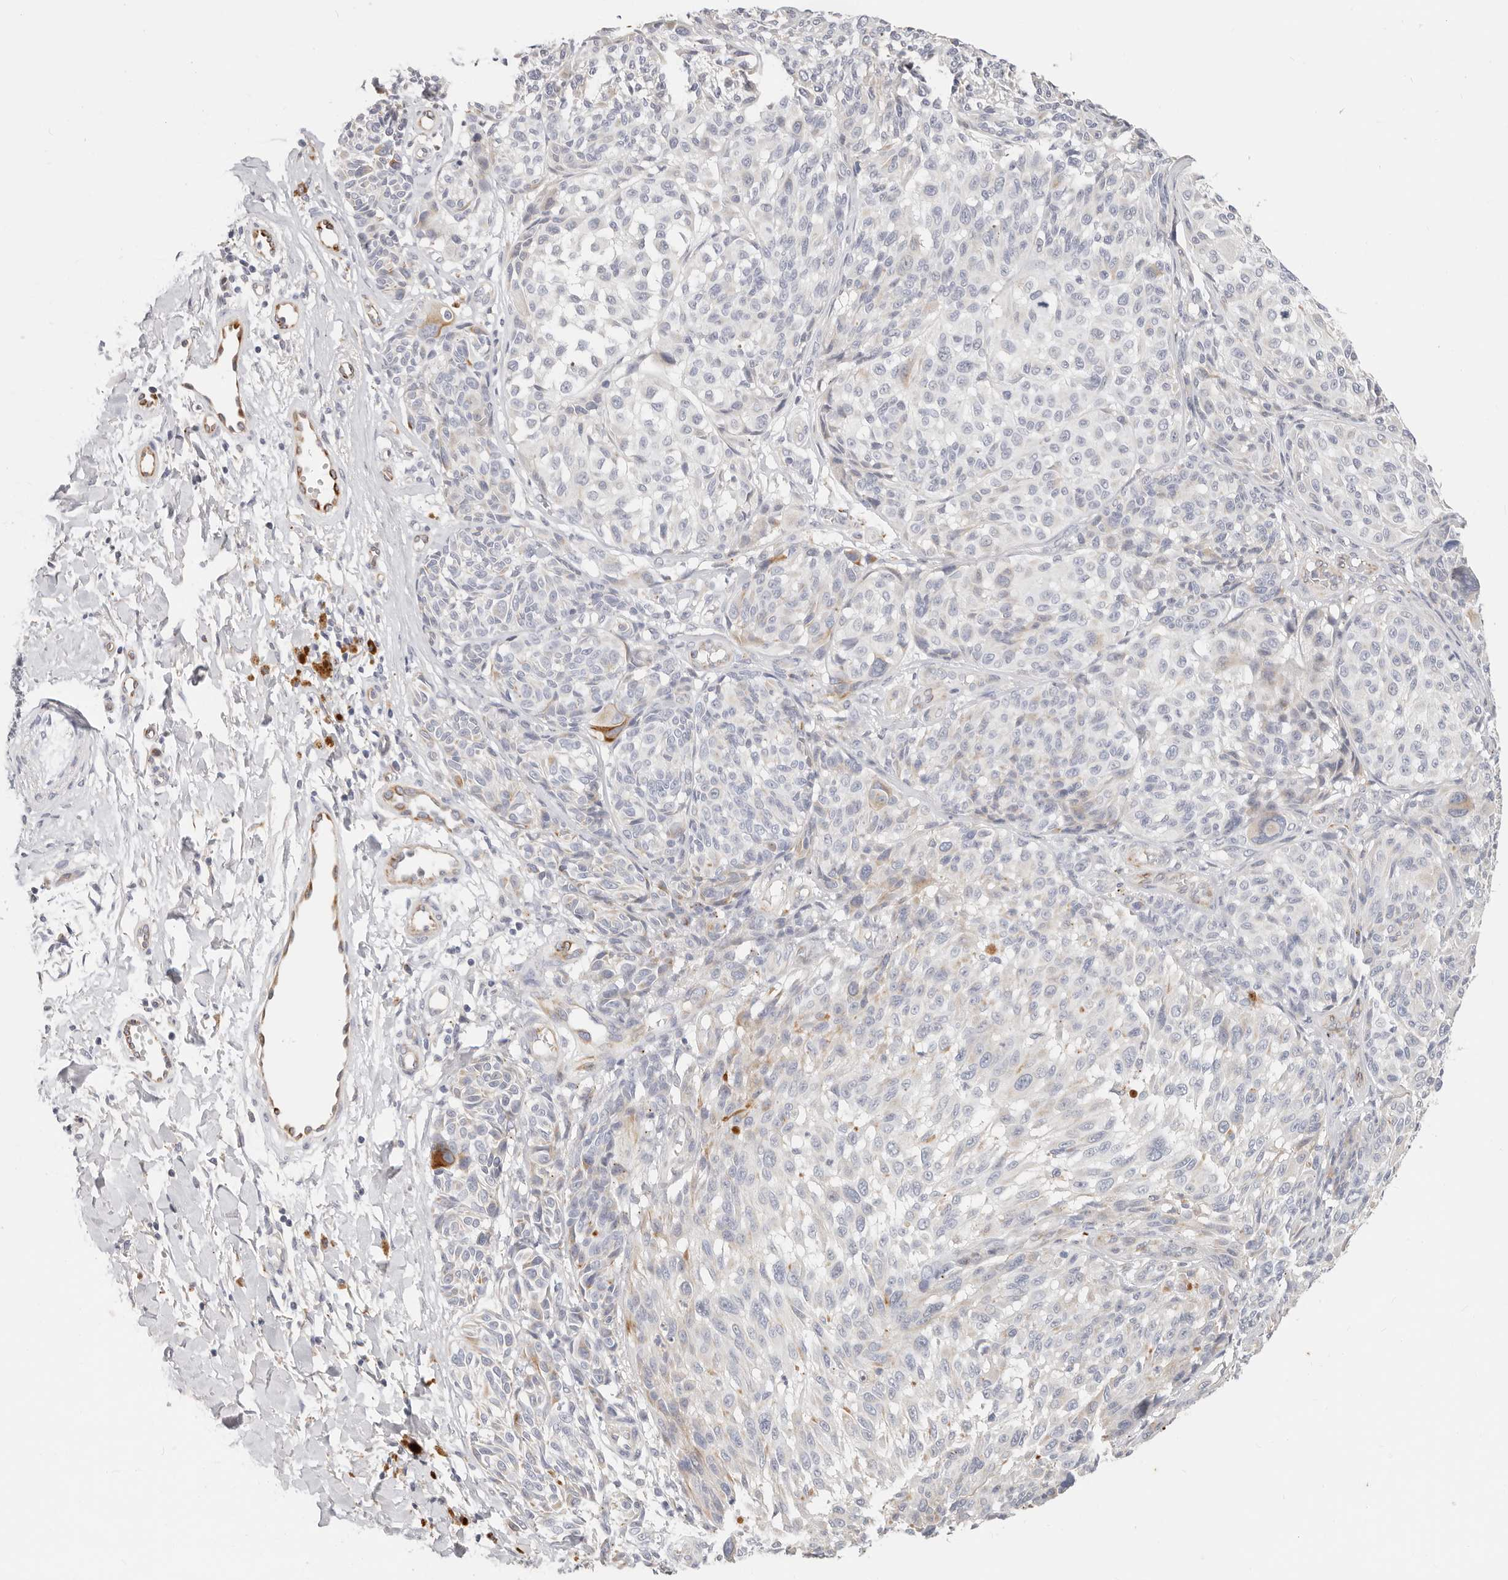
{"staining": {"intensity": "negative", "quantity": "none", "location": "none"}, "tissue": "melanoma", "cell_type": "Tumor cells", "image_type": "cancer", "snomed": [{"axis": "morphology", "description": "Malignant melanoma, NOS"}, {"axis": "topography", "description": "Skin"}], "caption": "Tumor cells are negative for protein expression in human melanoma.", "gene": "ZRANB1", "patient": {"sex": "male", "age": 83}}